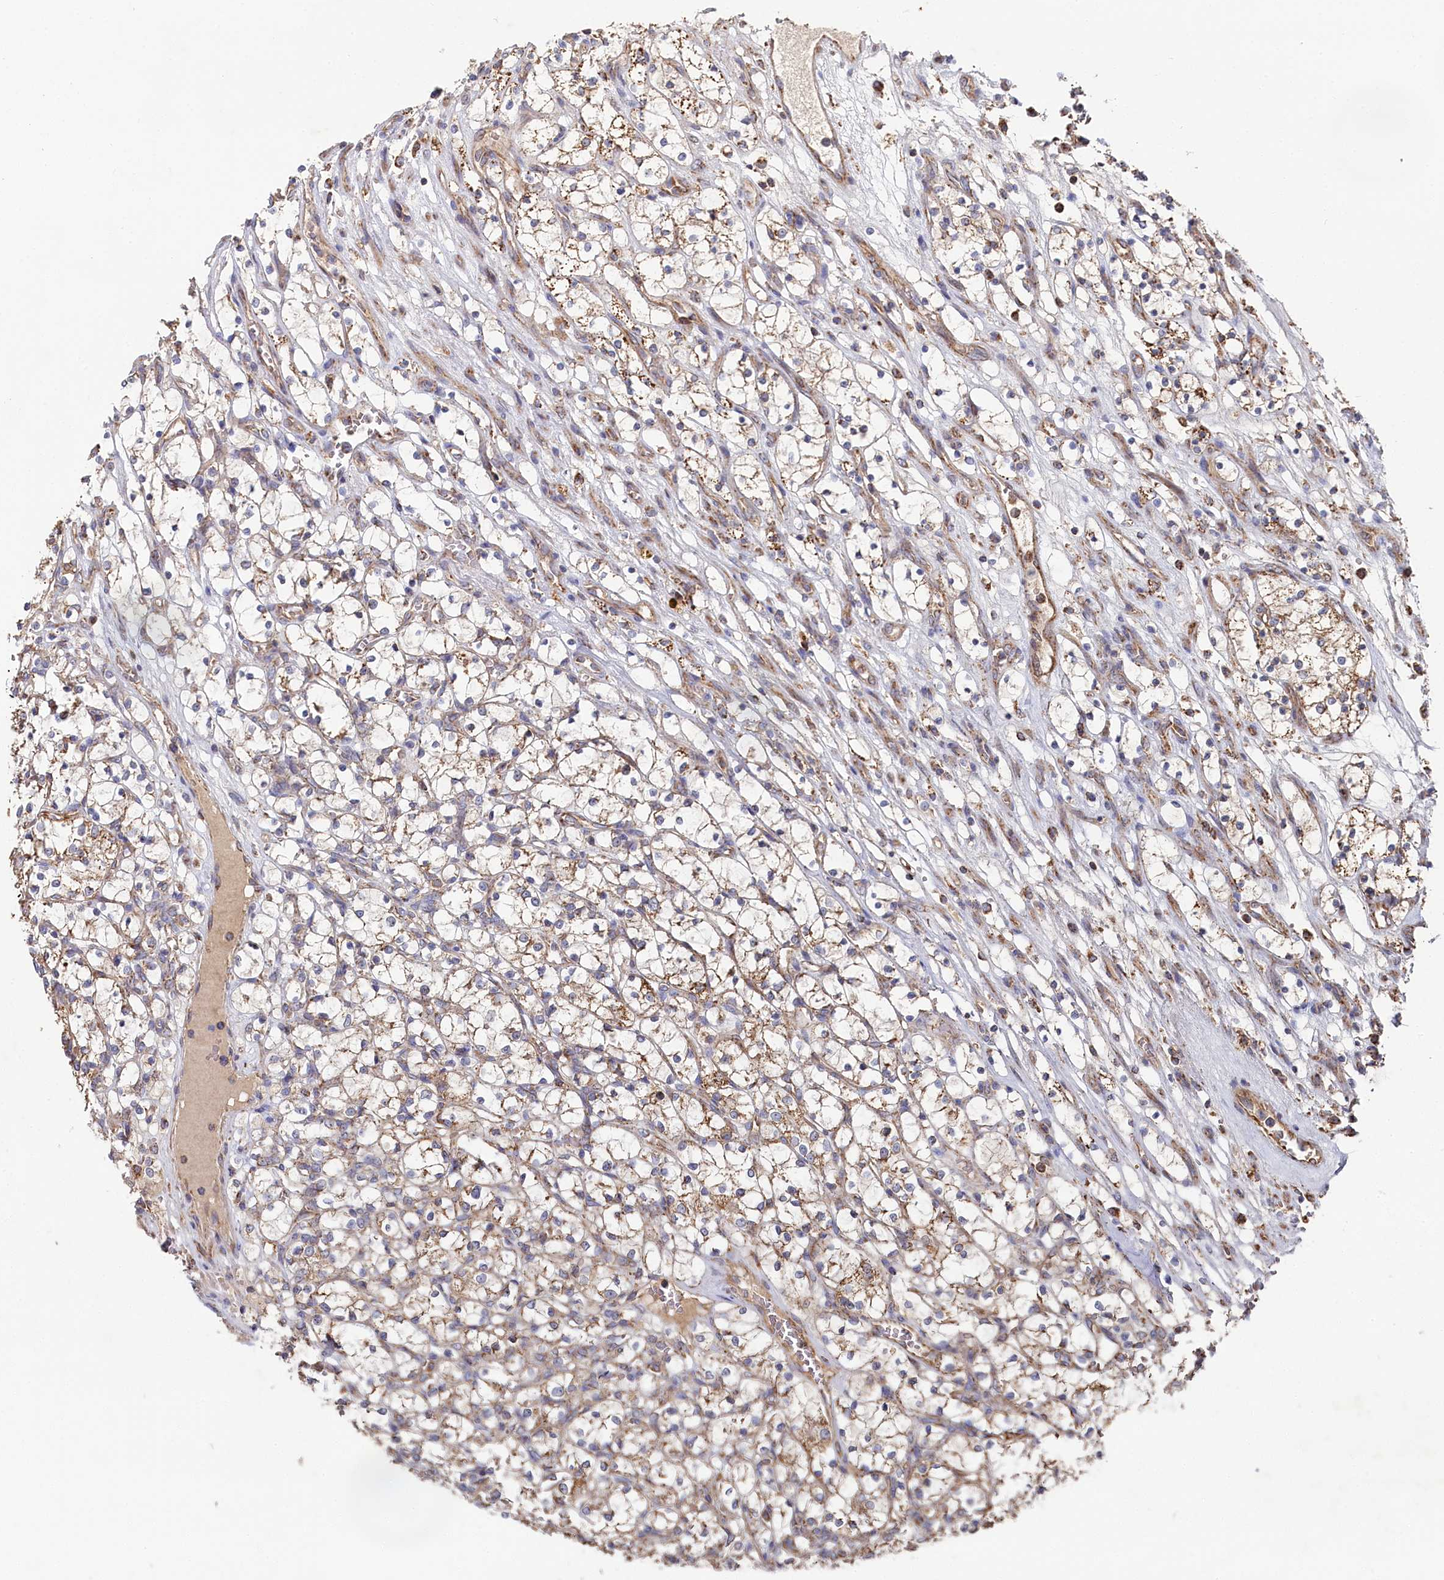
{"staining": {"intensity": "moderate", "quantity": ">75%", "location": "cytoplasmic/membranous"}, "tissue": "renal cancer", "cell_type": "Tumor cells", "image_type": "cancer", "snomed": [{"axis": "morphology", "description": "Adenocarcinoma, NOS"}, {"axis": "topography", "description": "Kidney"}], "caption": "High-magnification brightfield microscopy of renal adenocarcinoma stained with DAB (3,3'-diaminobenzidine) (brown) and counterstained with hematoxylin (blue). tumor cells exhibit moderate cytoplasmic/membranous positivity is identified in approximately>75% of cells.", "gene": "HAUS2", "patient": {"sex": "female", "age": 69}}